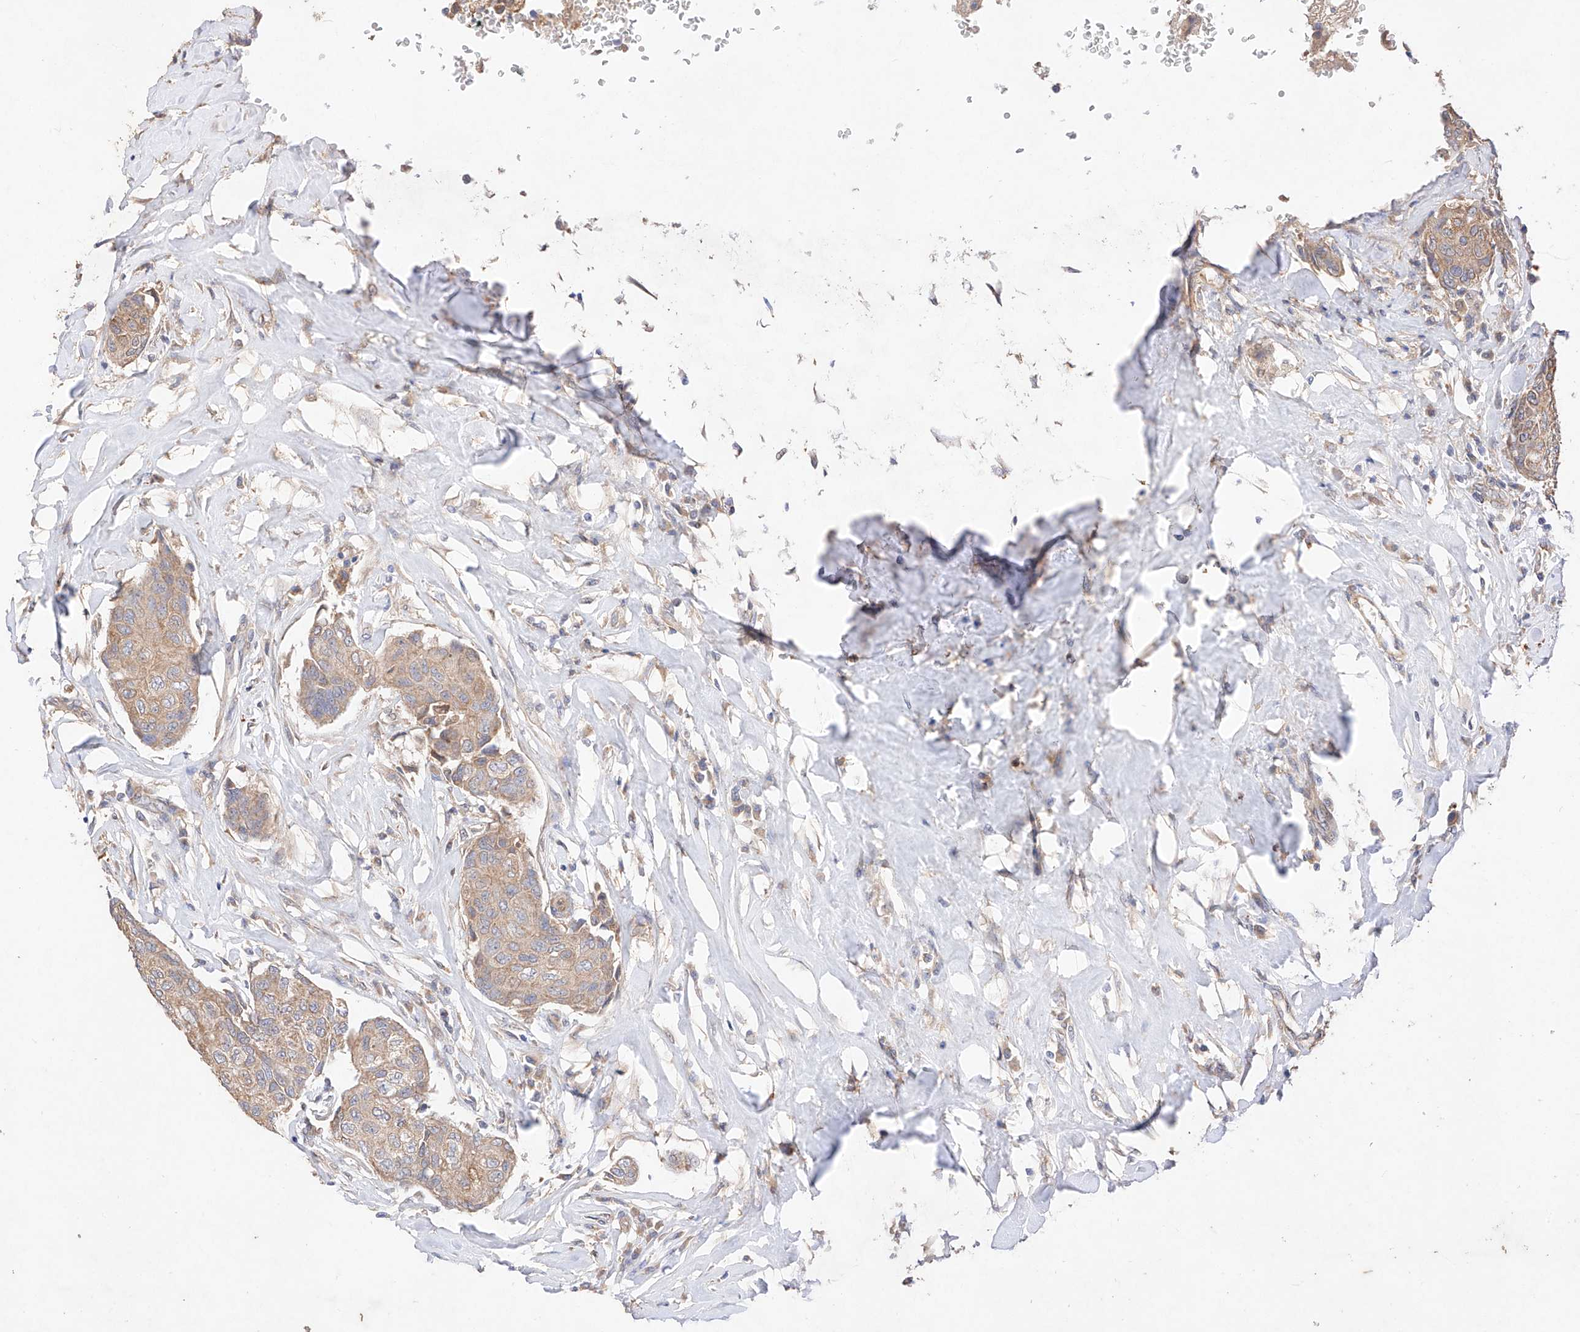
{"staining": {"intensity": "weak", "quantity": ">75%", "location": "cytoplasmic/membranous"}, "tissue": "breast cancer", "cell_type": "Tumor cells", "image_type": "cancer", "snomed": [{"axis": "morphology", "description": "Duct carcinoma"}, {"axis": "topography", "description": "Breast"}], "caption": "Approximately >75% of tumor cells in human breast cancer (intraductal carcinoma) exhibit weak cytoplasmic/membranous protein staining as visualized by brown immunohistochemical staining.", "gene": "C6orf62", "patient": {"sex": "female", "age": 80}}